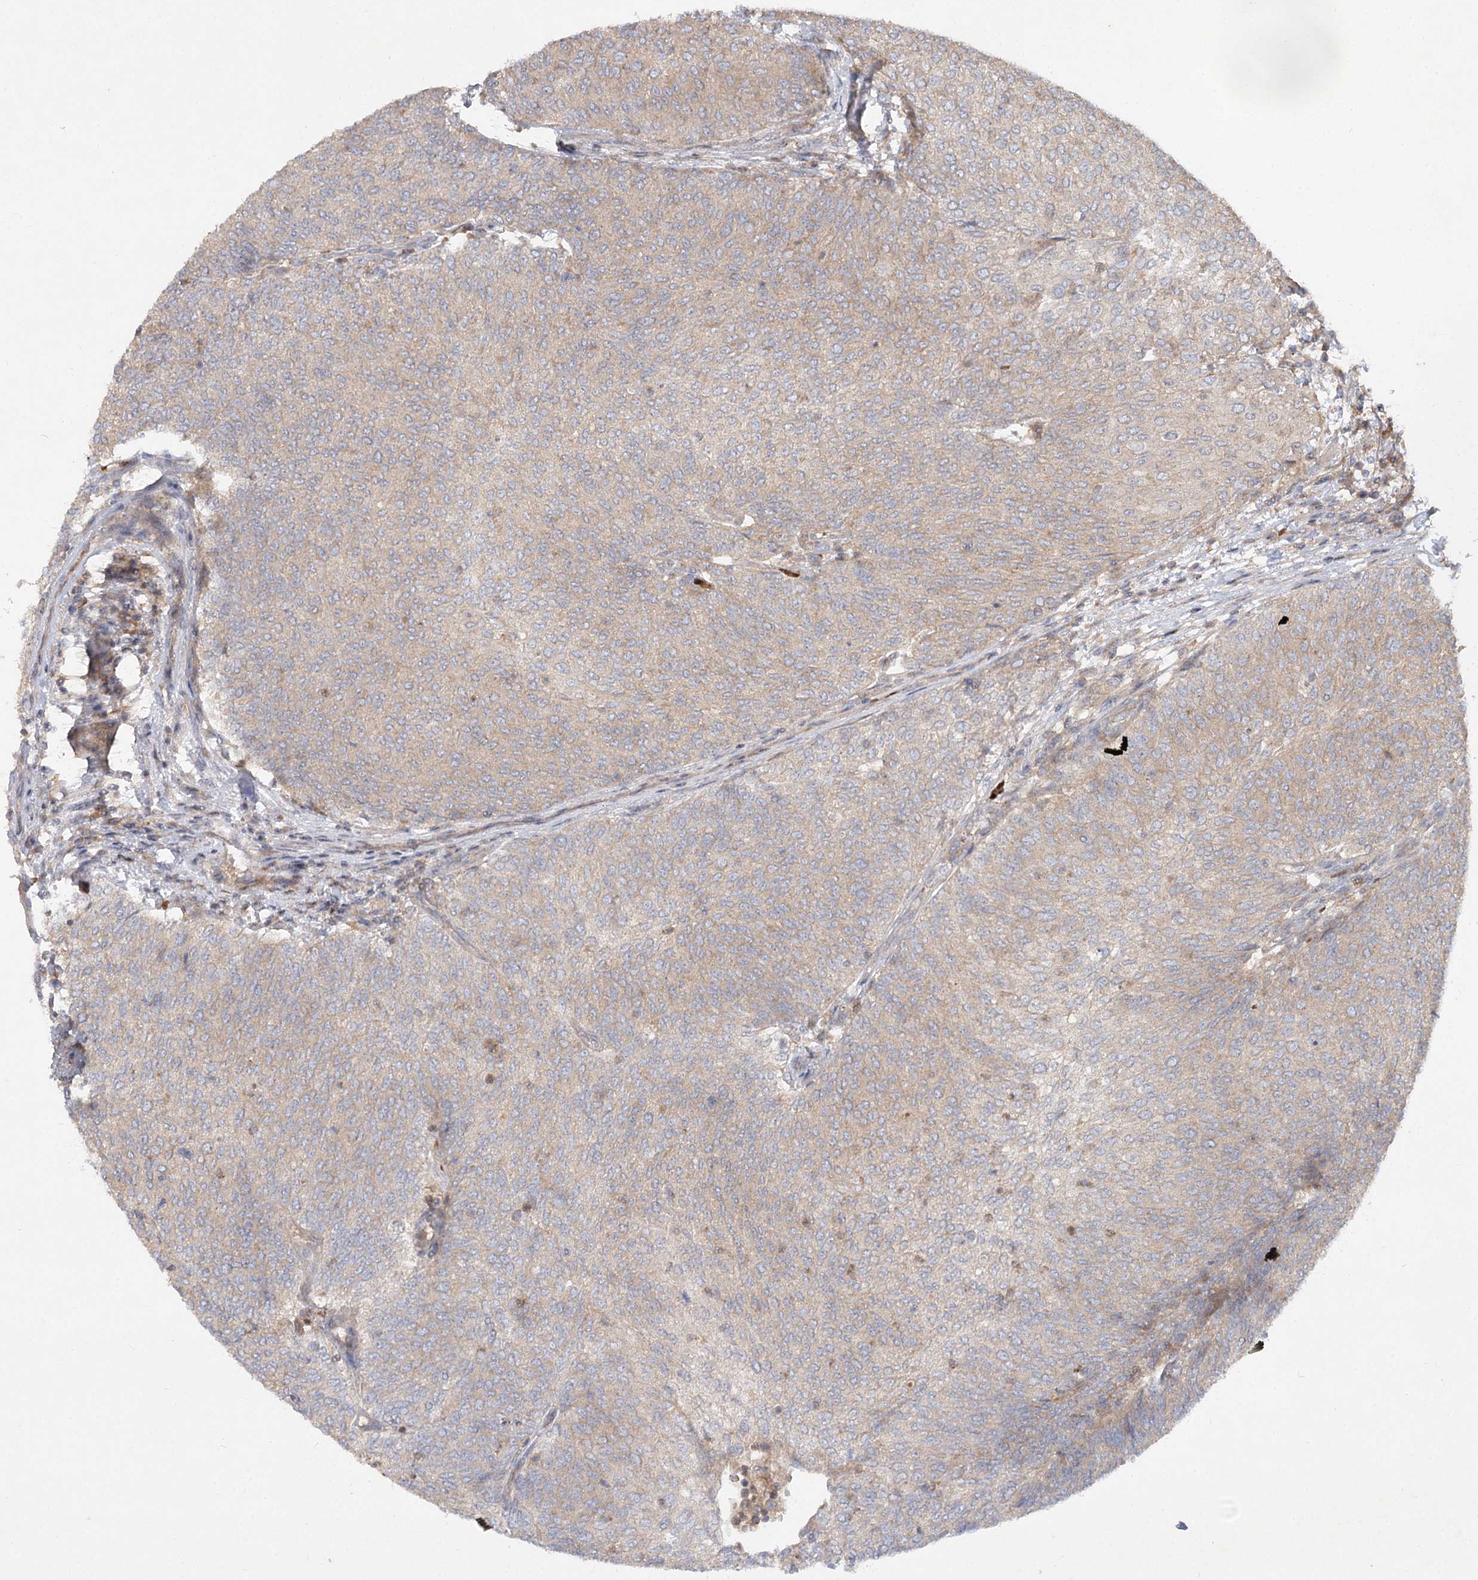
{"staining": {"intensity": "weak", "quantity": ">75%", "location": "cytoplasmic/membranous"}, "tissue": "urothelial cancer", "cell_type": "Tumor cells", "image_type": "cancer", "snomed": [{"axis": "morphology", "description": "Urothelial carcinoma, Low grade"}, {"axis": "topography", "description": "Urinary bladder"}], "caption": "Immunohistochemical staining of human urothelial cancer exhibits low levels of weak cytoplasmic/membranous staining in approximately >75% of tumor cells. (DAB IHC, brown staining for protein, blue staining for nuclei).", "gene": "KIAA0825", "patient": {"sex": "female", "age": 79}}